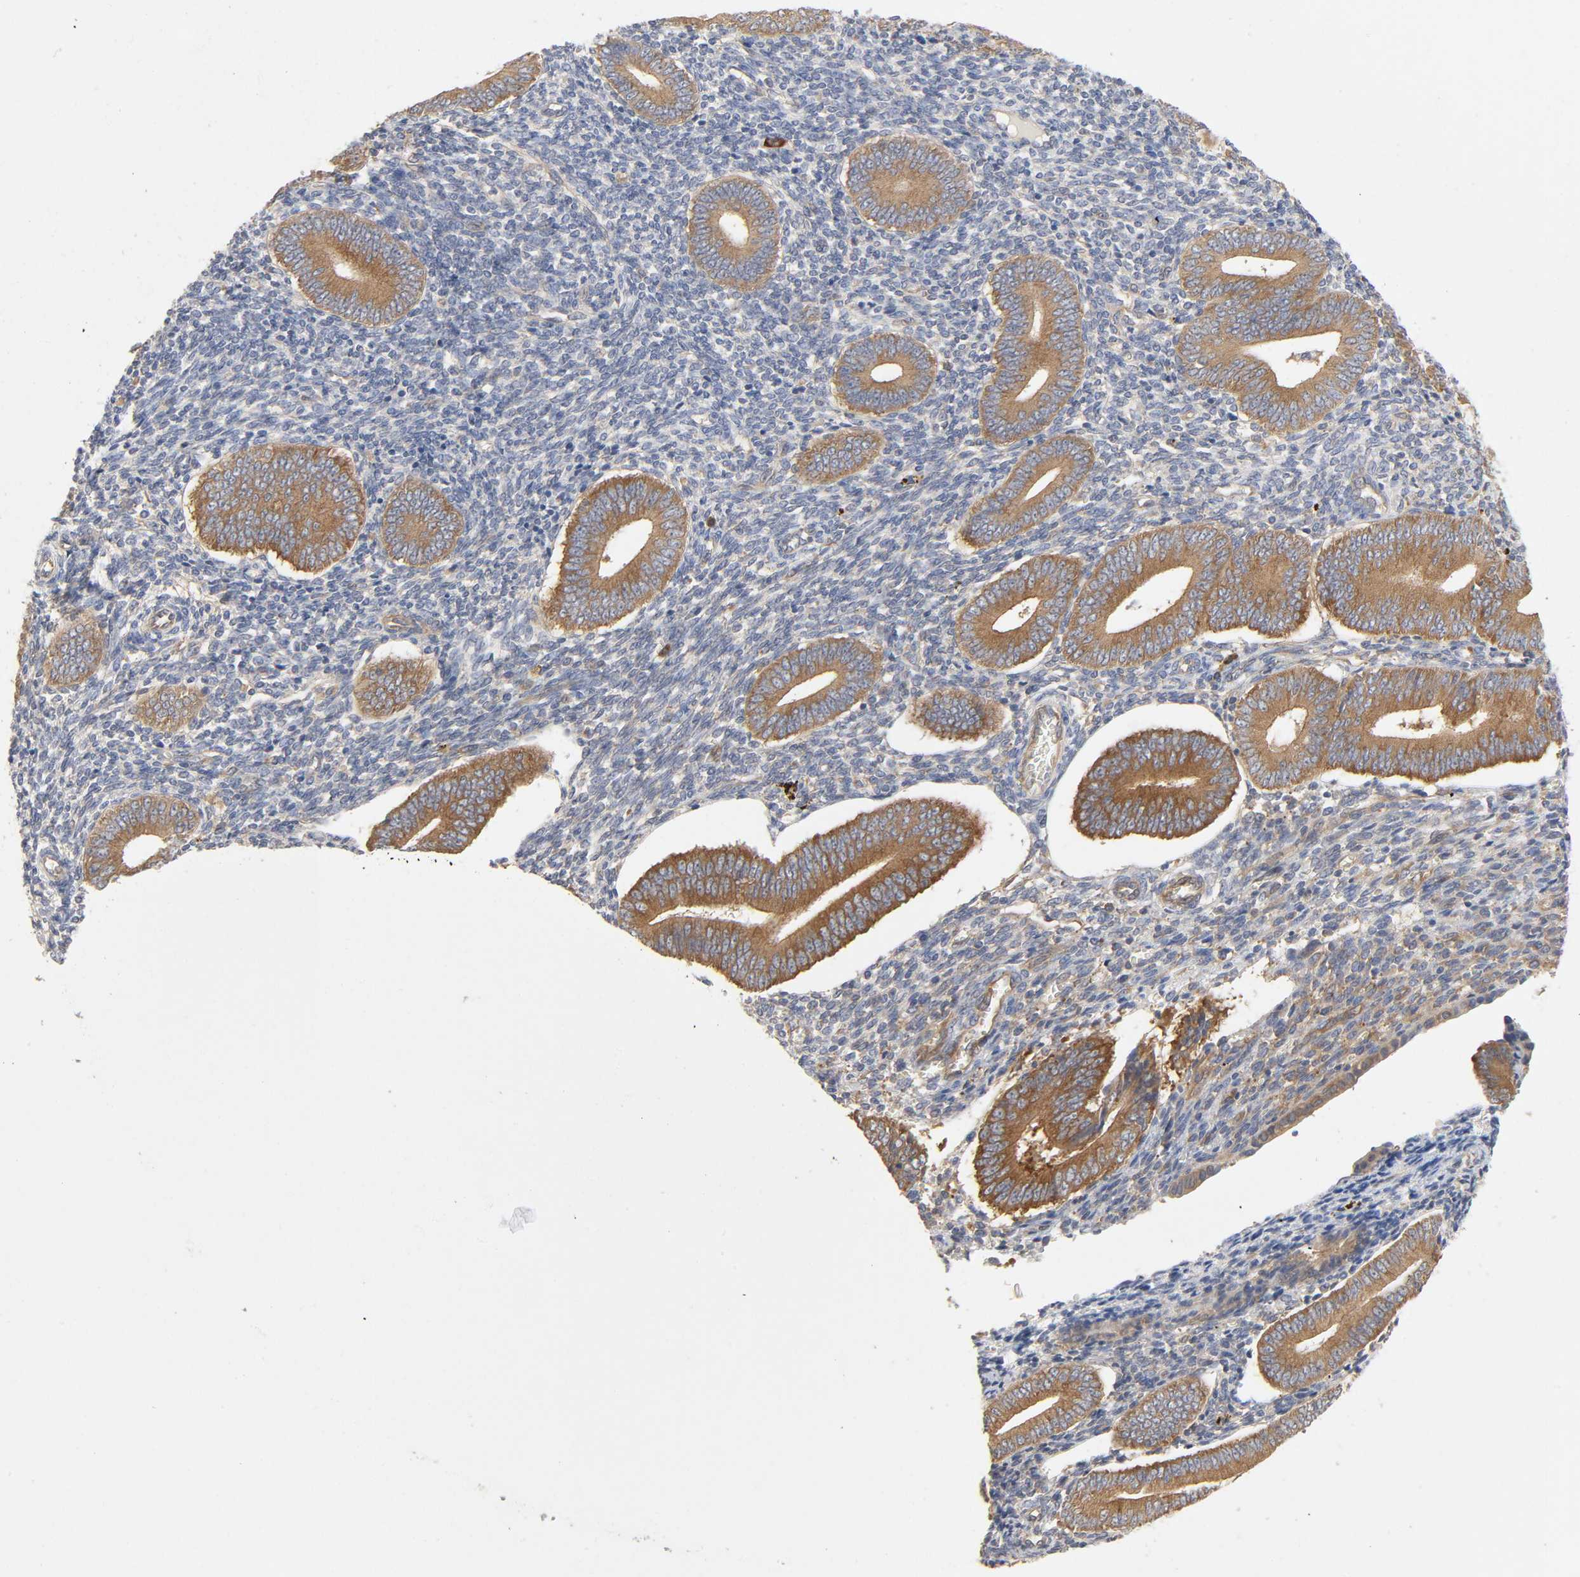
{"staining": {"intensity": "moderate", "quantity": "25%-75%", "location": "cytoplasmic/membranous"}, "tissue": "endometrium", "cell_type": "Cells in endometrial stroma", "image_type": "normal", "snomed": [{"axis": "morphology", "description": "Normal tissue, NOS"}, {"axis": "topography", "description": "Uterus"}, {"axis": "topography", "description": "Endometrium"}], "caption": "Protein analysis of unremarkable endometrium exhibits moderate cytoplasmic/membranous expression in approximately 25%-75% of cells in endometrial stroma. The staining was performed using DAB, with brown indicating positive protein expression. Nuclei are stained blue with hematoxylin.", "gene": "IQCJ", "patient": {"sex": "female", "age": 33}}